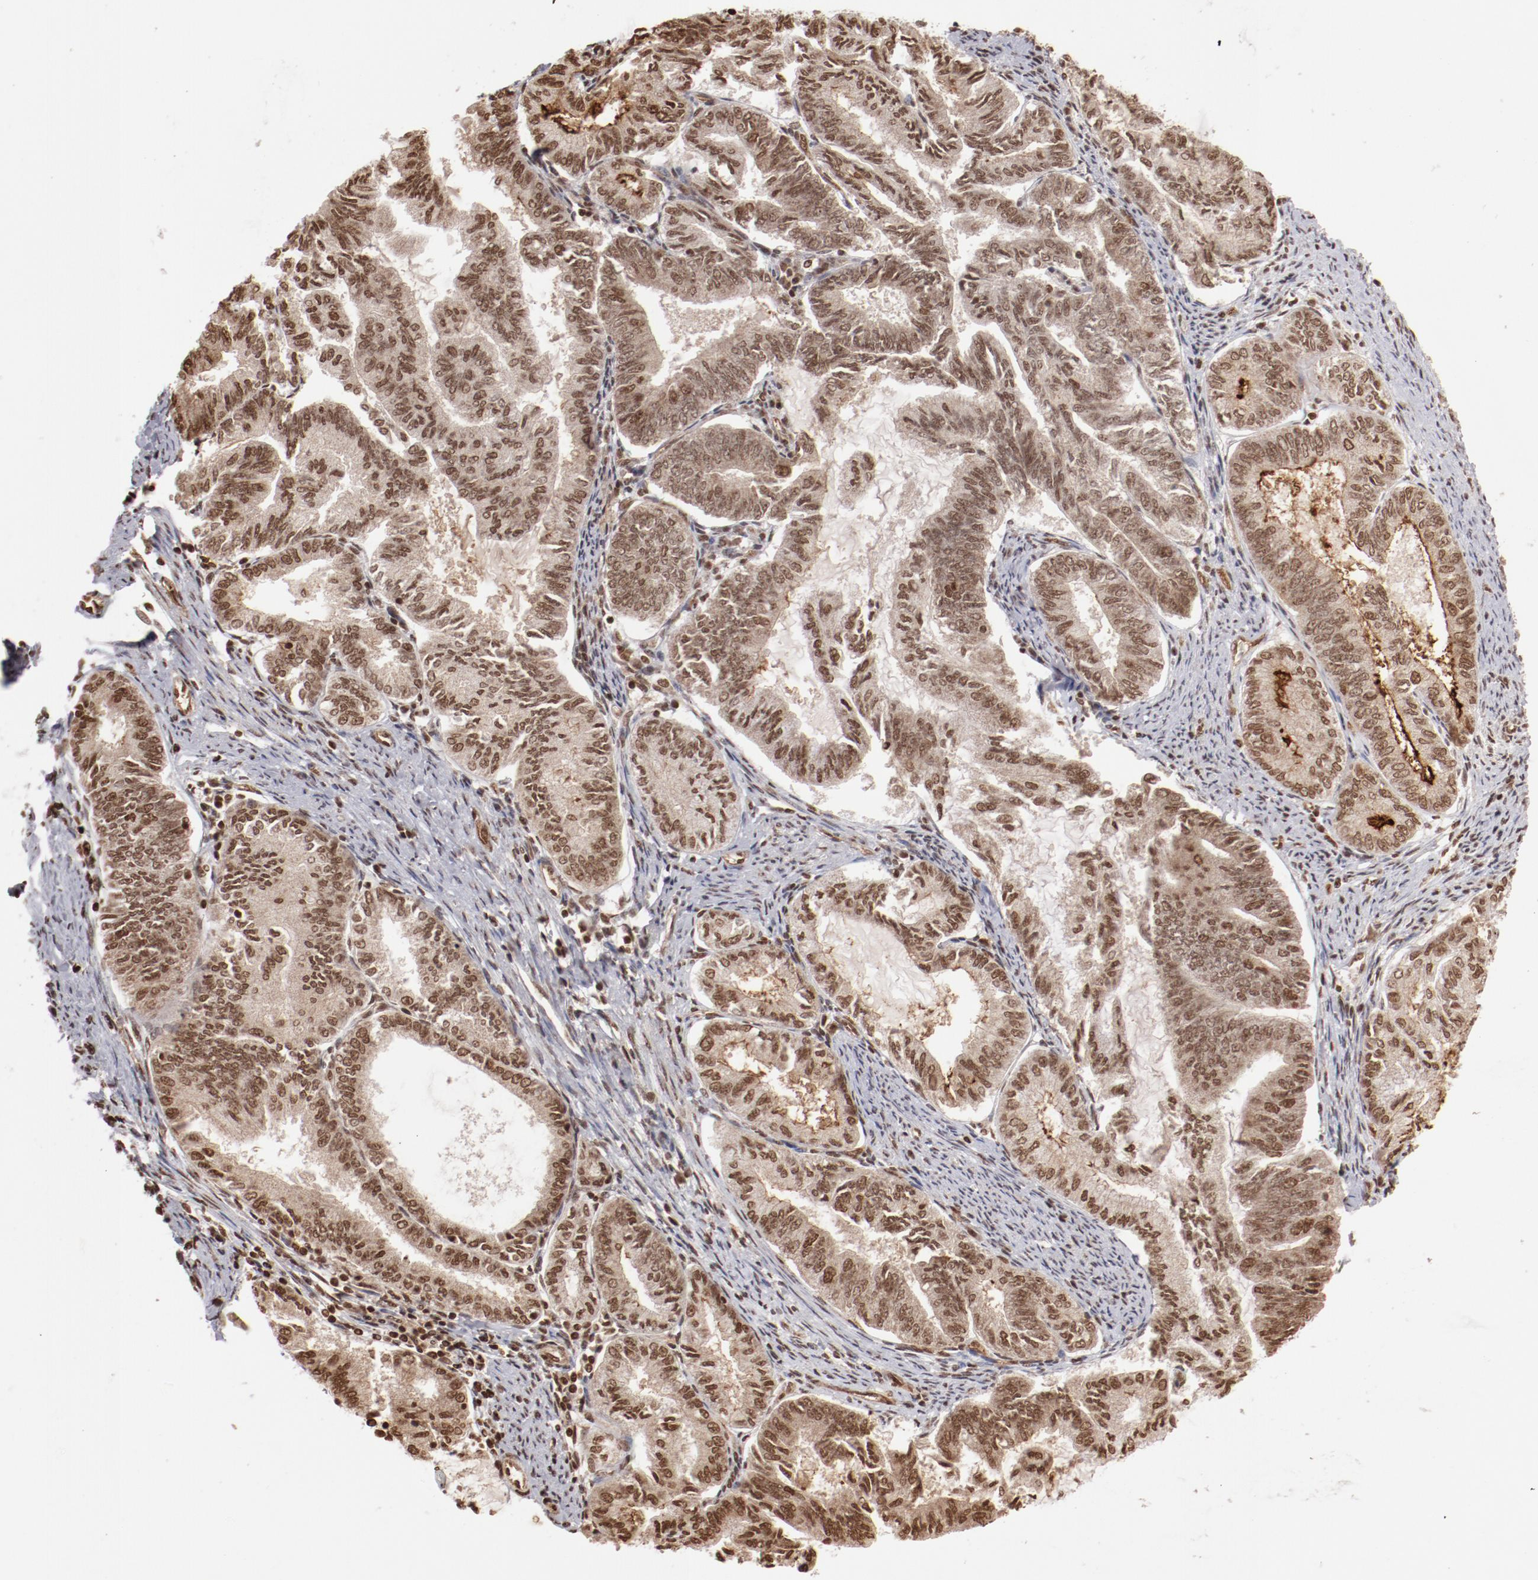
{"staining": {"intensity": "moderate", "quantity": ">75%", "location": "nuclear"}, "tissue": "endometrial cancer", "cell_type": "Tumor cells", "image_type": "cancer", "snomed": [{"axis": "morphology", "description": "Adenocarcinoma, NOS"}, {"axis": "topography", "description": "Endometrium"}], "caption": "This image displays IHC staining of human adenocarcinoma (endometrial), with medium moderate nuclear expression in approximately >75% of tumor cells.", "gene": "ABL2", "patient": {"sex": "female", "age": 86}}